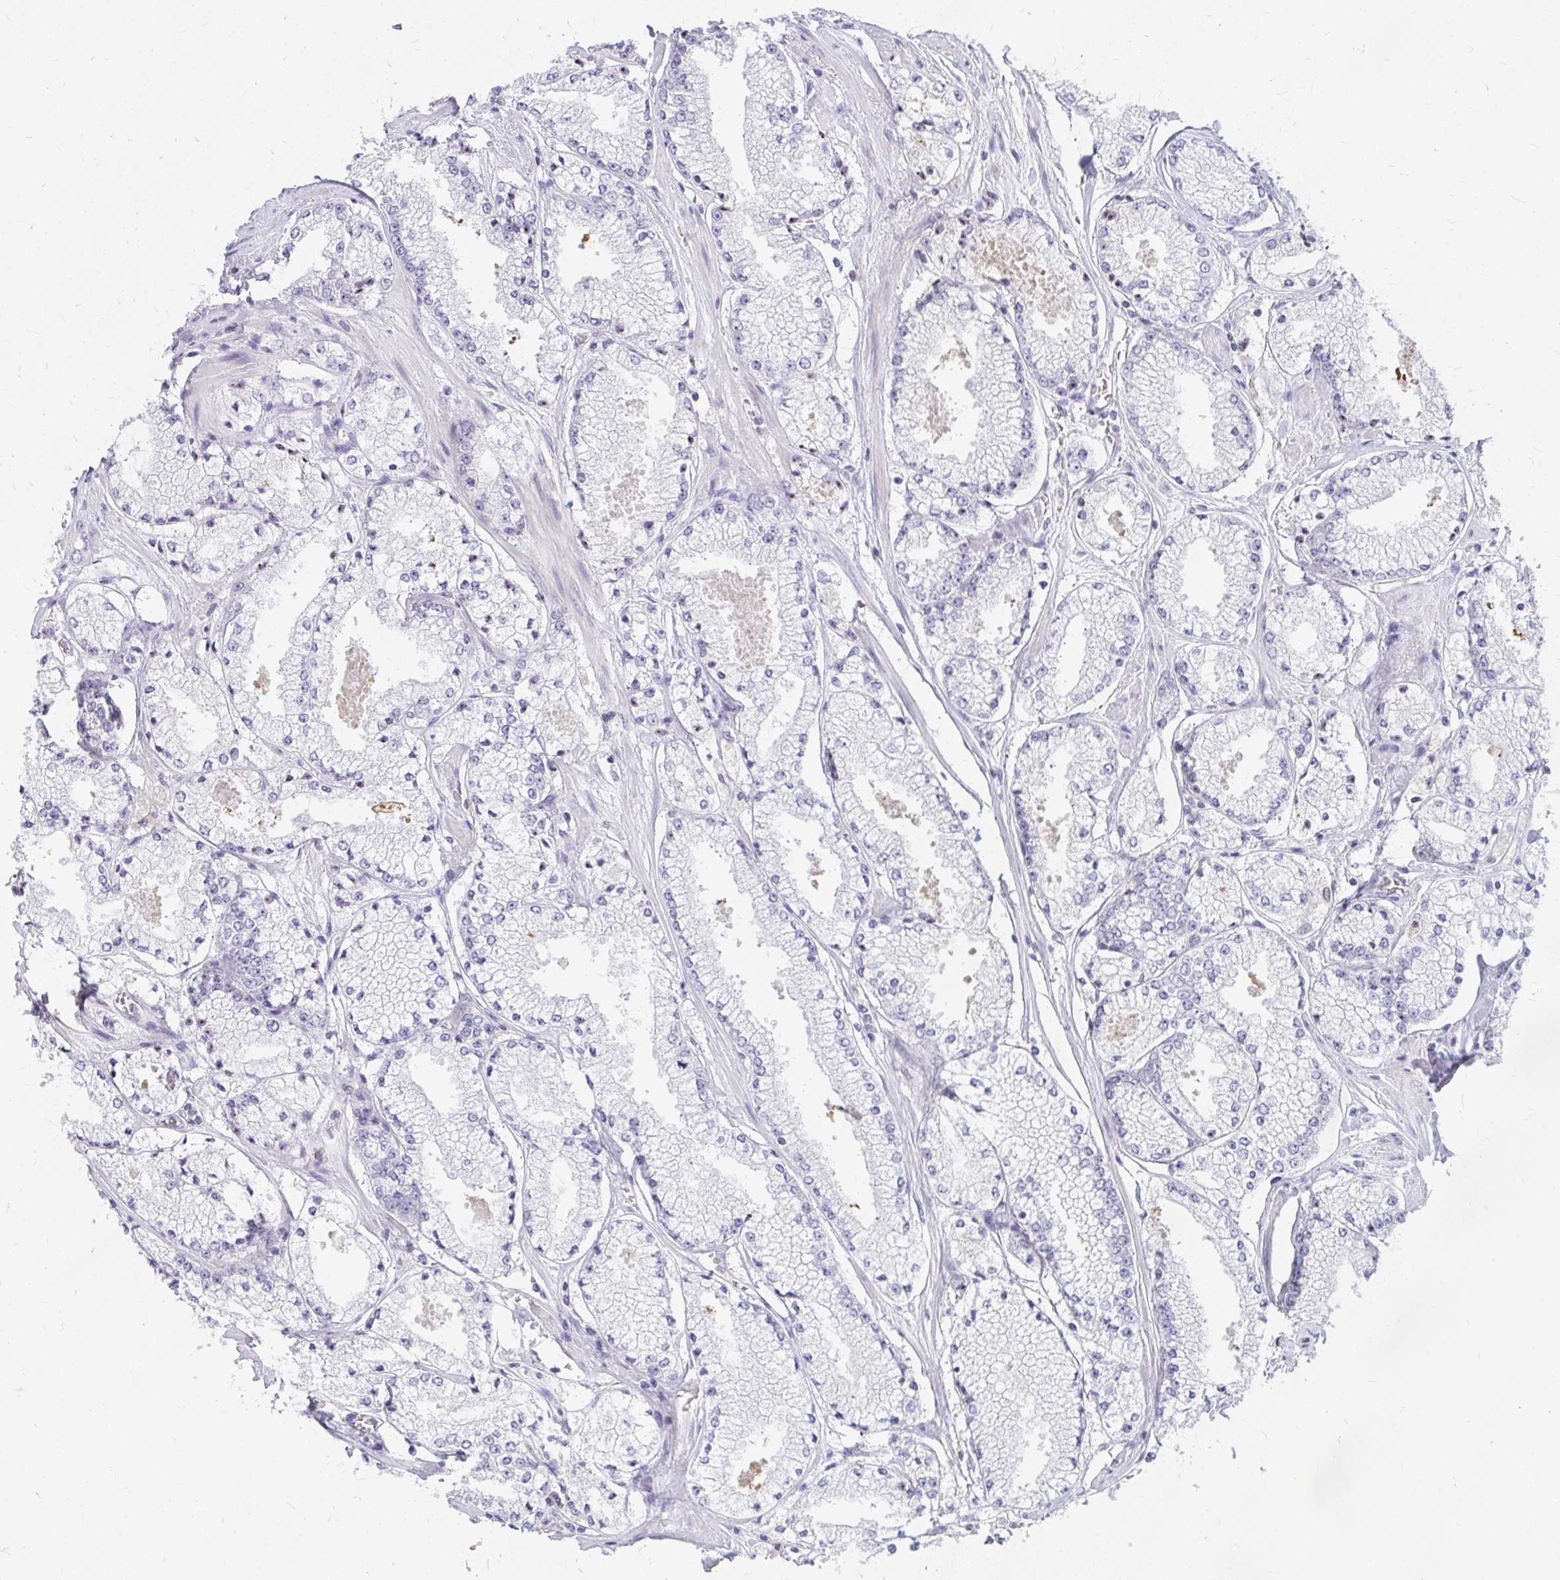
{"staining": {"intensity": "negative", "quantity": "none", "location": "none"}, "tissue": "prostate cancer", "cell_type": "Tumor cells", "image_type": "cancer", "snomed": [{"axis": "morphology", "description": "Adenocarcinoma, High grade"}, {"axis": "topography", "description": "Prostate"}], "caption": "Immunohistochemical staining of prostate high-grade adenocarcinoma displays no significant expression in tumor cells. (DAB immunohistochemistry (IHC) visualized using brightfield microscopy, high magnification).", "gene": "FAM9A", "patient": {"sex": "male", "age": 63}}